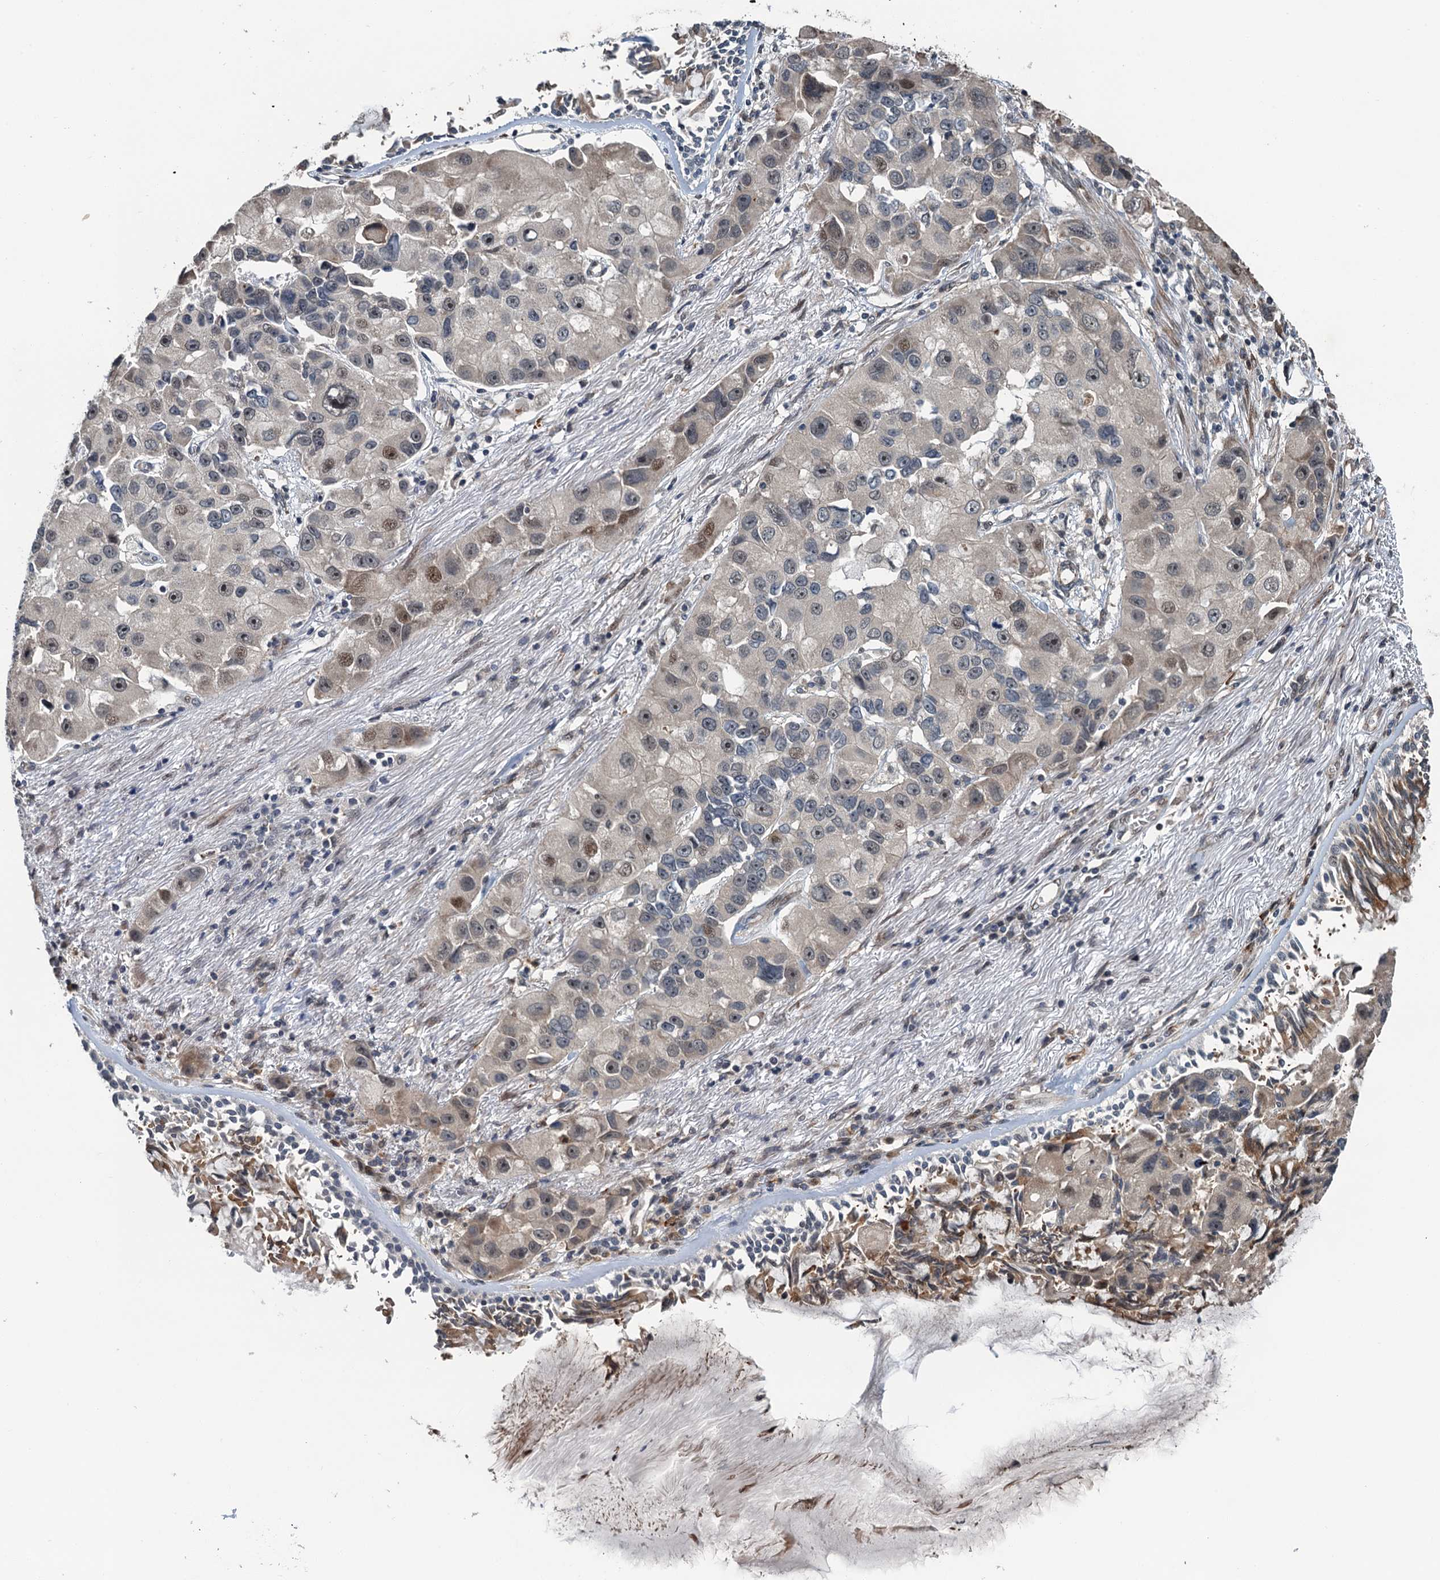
{"staining": {"intensity": "weak", "quantity": "<25%", "location": "nuclear"}, "tissue": "lung cancer", "cell_type": "Tumor cells", "image_type": "cancer", "snomed": [{"axis": "morphology", "description": "Adenocarcinoma, NOS"}, {"axis": "topography", "description": "Lung"}], "caption": "Immunohistochemical staining of human adenocarcinoma (lung) shows no significant staining in tumor cells. The staining is performed using DAB (3,3'-diaminobenzidine) brown chromogen with nuclei counter-stained in using hematoxylin.", "gene": "WHAMM", "patient": {"sex": "female", "age": 54}}